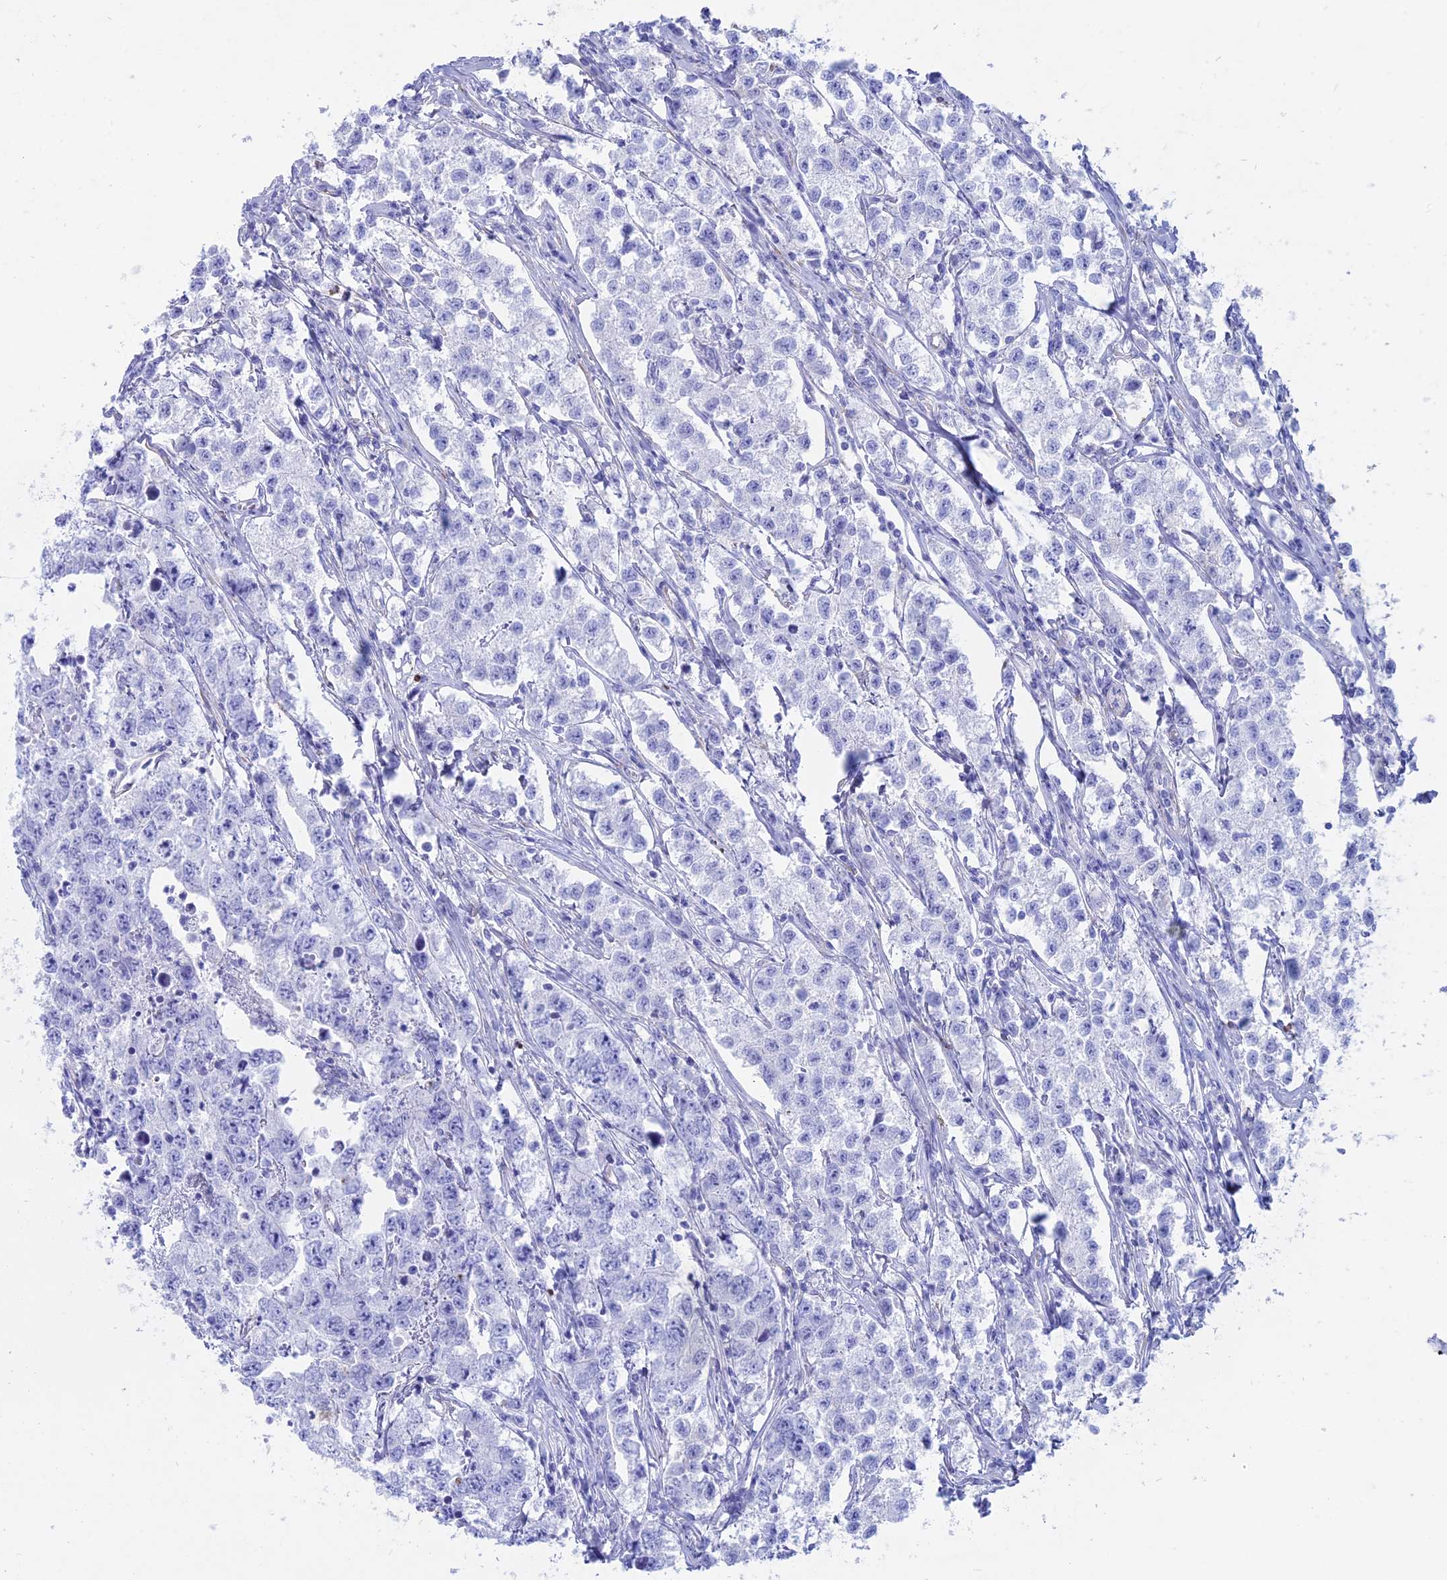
{"staining": {"intensity": "negative", "quantity": "none", "location": "none"}, "tissue": "testis cancer", "cell_type": "Tumor cells", "image_type": "cancer", "snomed": [{"axis": "morphology", "description": "Seminoma, NOS"}, {"axis": "morphology", "description": "Carcinoma, Embryonal, NOS"}, {"axis": "topography", "description": "Testis"}], "caption": "Immunohistochemistry micrograph of neoplastic tissue: seminoma (testis) stained with DAB exhibits no significant protein positivity in tumor cells. (Stains: DAB immunohistochemistry with hematoxylin counter stain, Microscopy: brightfield microscopy at high magnification).", "gene": "OR2AE1", "patient": {"sex": "male", "age": 43}}